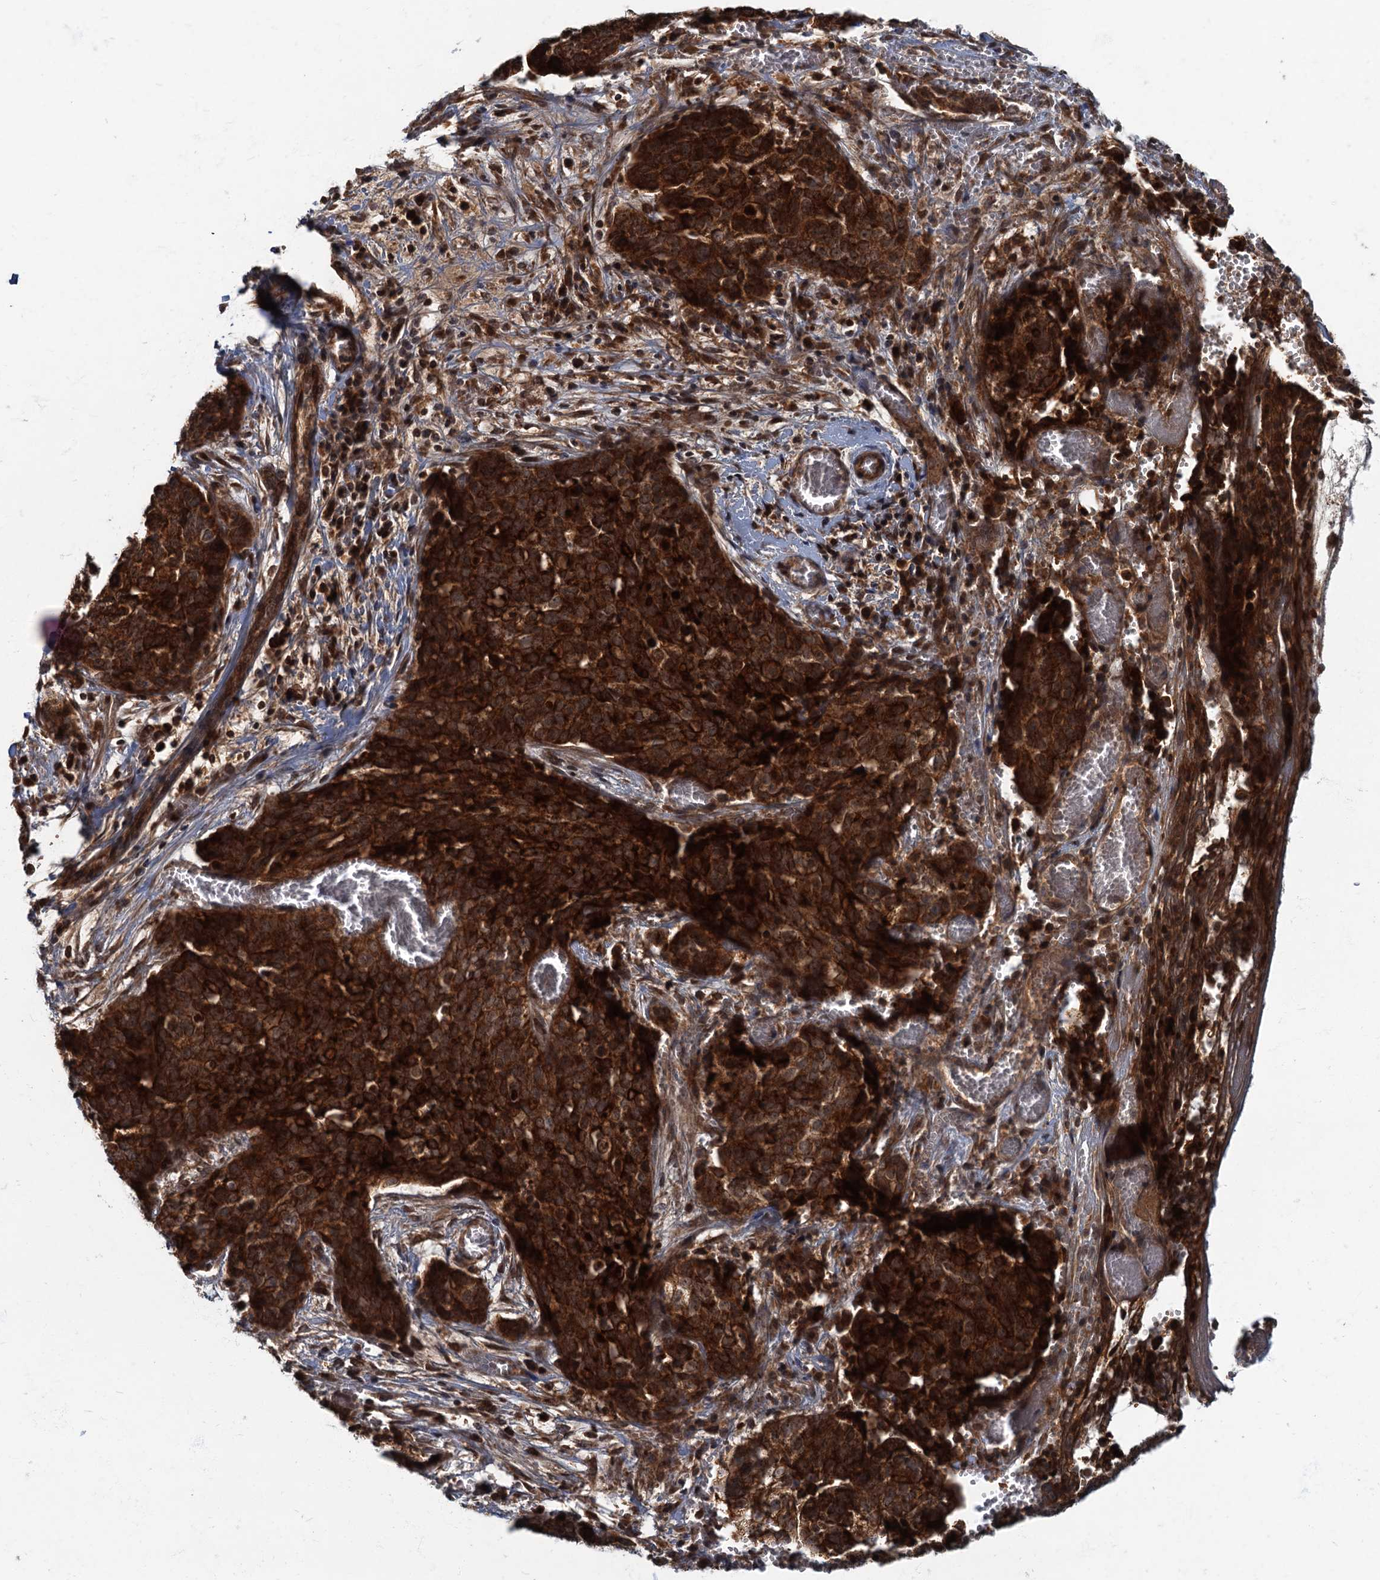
{"staining": {"intensity": "strong", "quantity": ">75%", "location": "cytoplasmic/membranous"}, "tissue": "ovarian cancer", "cell_type": "Tumor cells", "image_type": "cancer", "snomed": [{"axis": "morphology", "description": "Cystadenocarcinoma, serous, NOS"}, {"axis": "topography", "description": "Soft tissue"}, {"axis": "topography", "description": "Ovary"}], "caption": "Ovarian cancer tissue exhibits strong cytoplasmic/membranous staining in approximately >75% of tumor cells, visualized by immunohistochemistry.", "gene": "SLC11A2", "patient": {"sex": "female", "age": 57}}